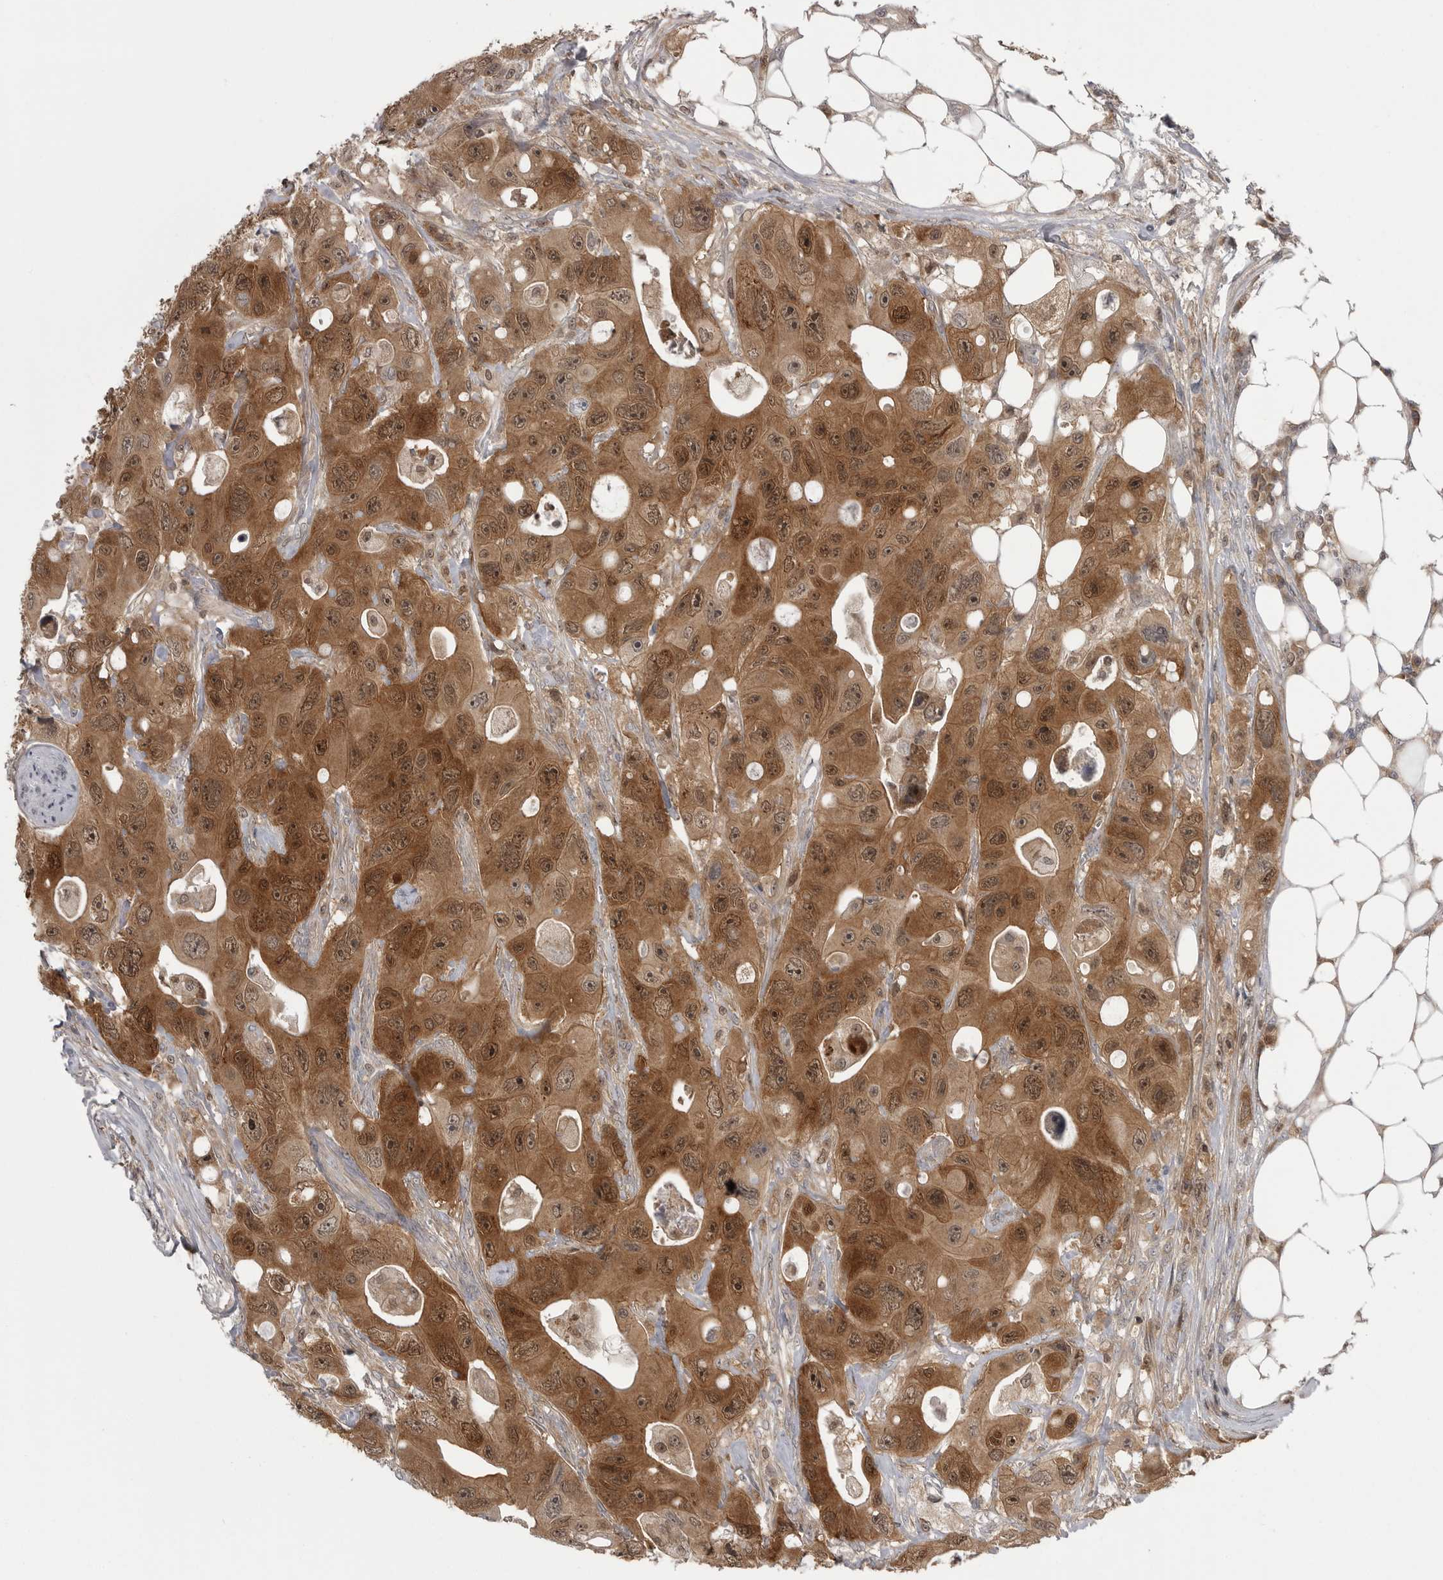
{"staining": {"intensity": "moderate", "quantity": ">75%", "location": "cytoplasmic/membranous,nuclear"}, "tissue": "colorectal cancer", "cell_type": "Tumor cells", "image_type": "cancer", "snomed": [{"axis": "morphology", "description": "Adenocarcinoma, NOS"}, {"axis": "topography", "description": "Colon"}], "caption": "Tumor cells demonstrate moderate cytoplasmic/membranous and nuclear positivity in about >75% of cells in colorectal cancer (adenocarcinoma).", "gene": "MAPK13", "patient": {"sex": "female", "age": 46}}